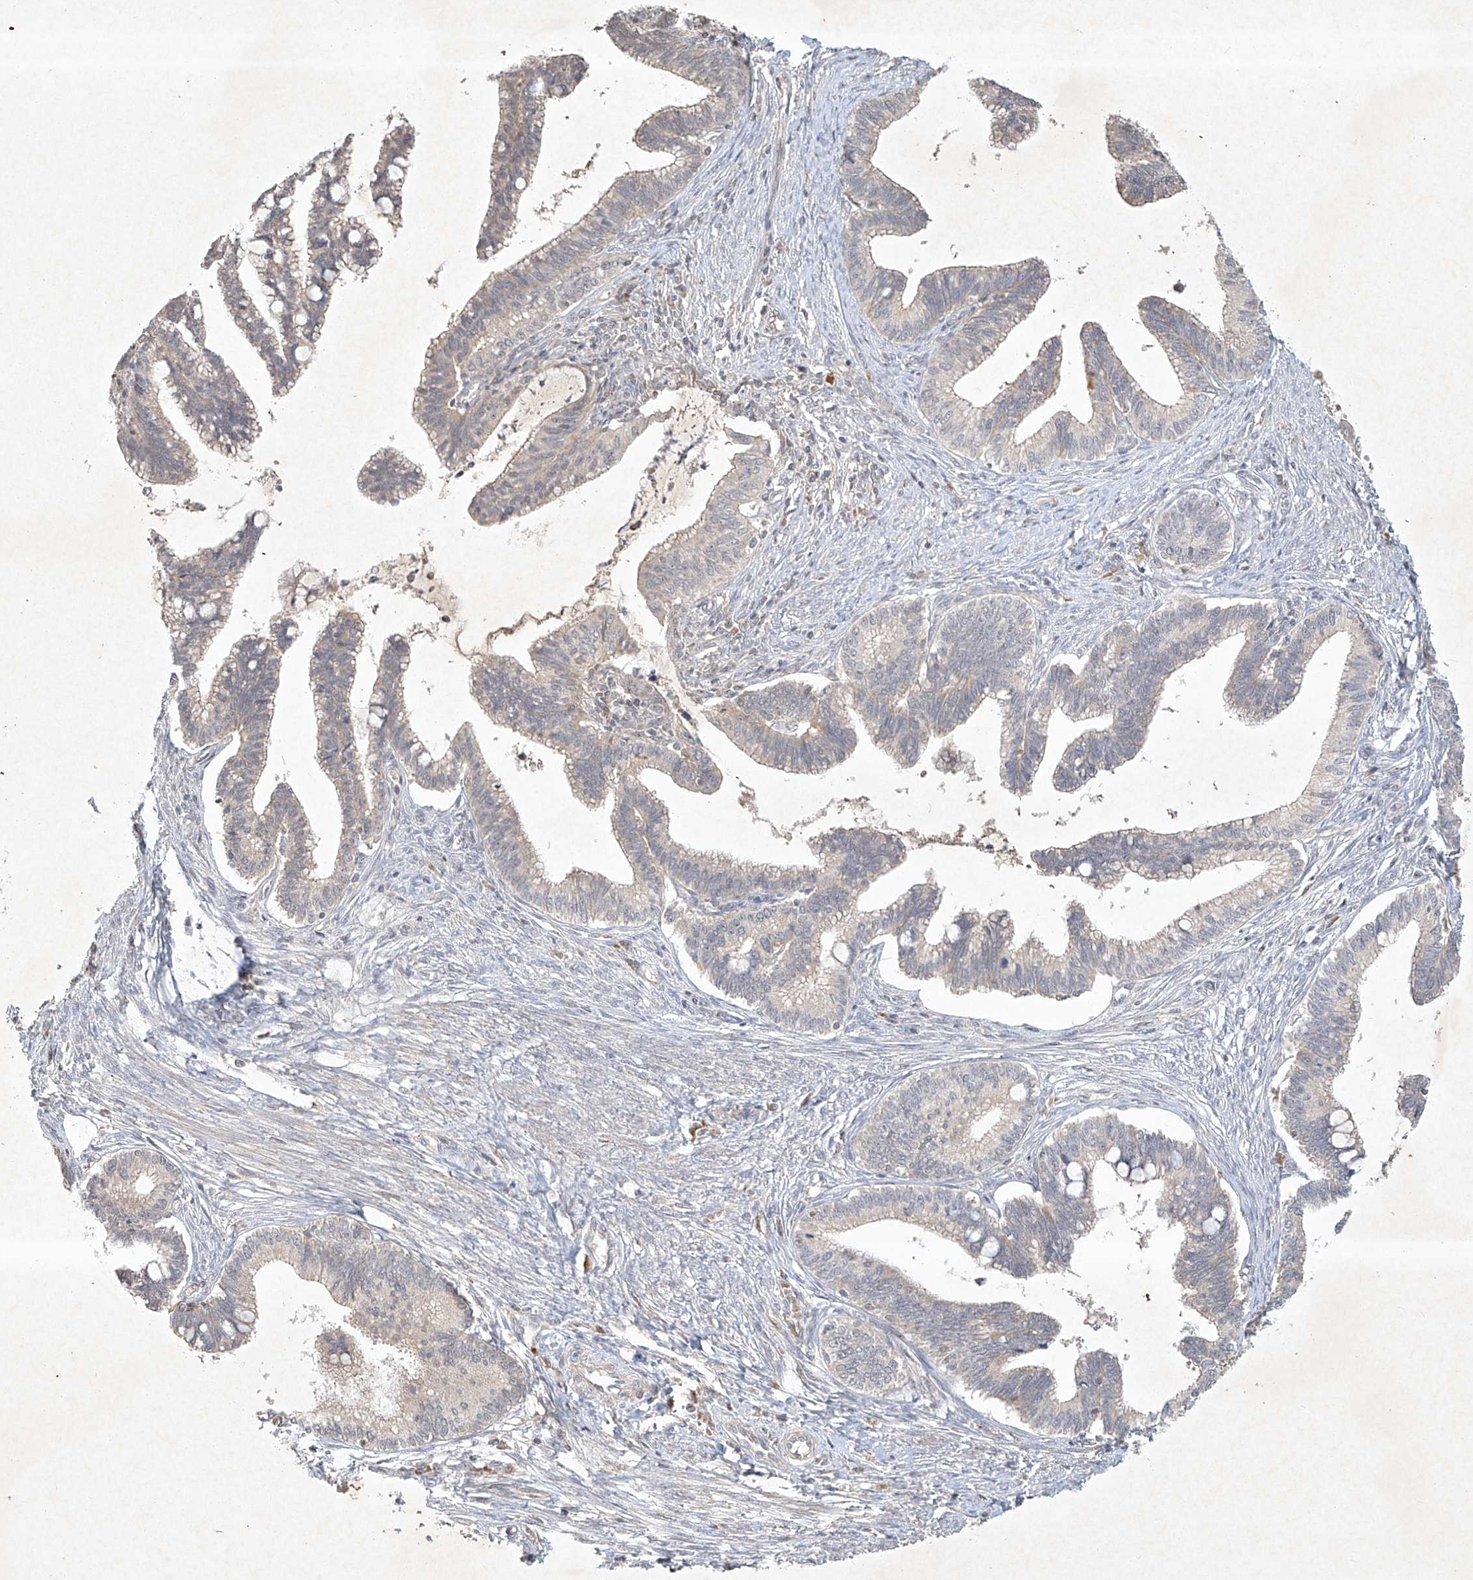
{"staining": {"intensity": "negative", "quantity": "none", "location": "none"}, "tissue": "cervical cancer", "cell_type": "Tumor cells", "image_type": "cancer", "snomed": [{"axis": "morphology", "description": "Adenocarcinoma, NOS"}, {"axis": "topography", "description": "Cervix"}], "caption": "Human cervical cancer (adenocarcinoma) stained for a protein using IHC exhibits no positivity in tumor cells.", "gene": "BTRC", "patient": {"sex": "female", "age": 36}}